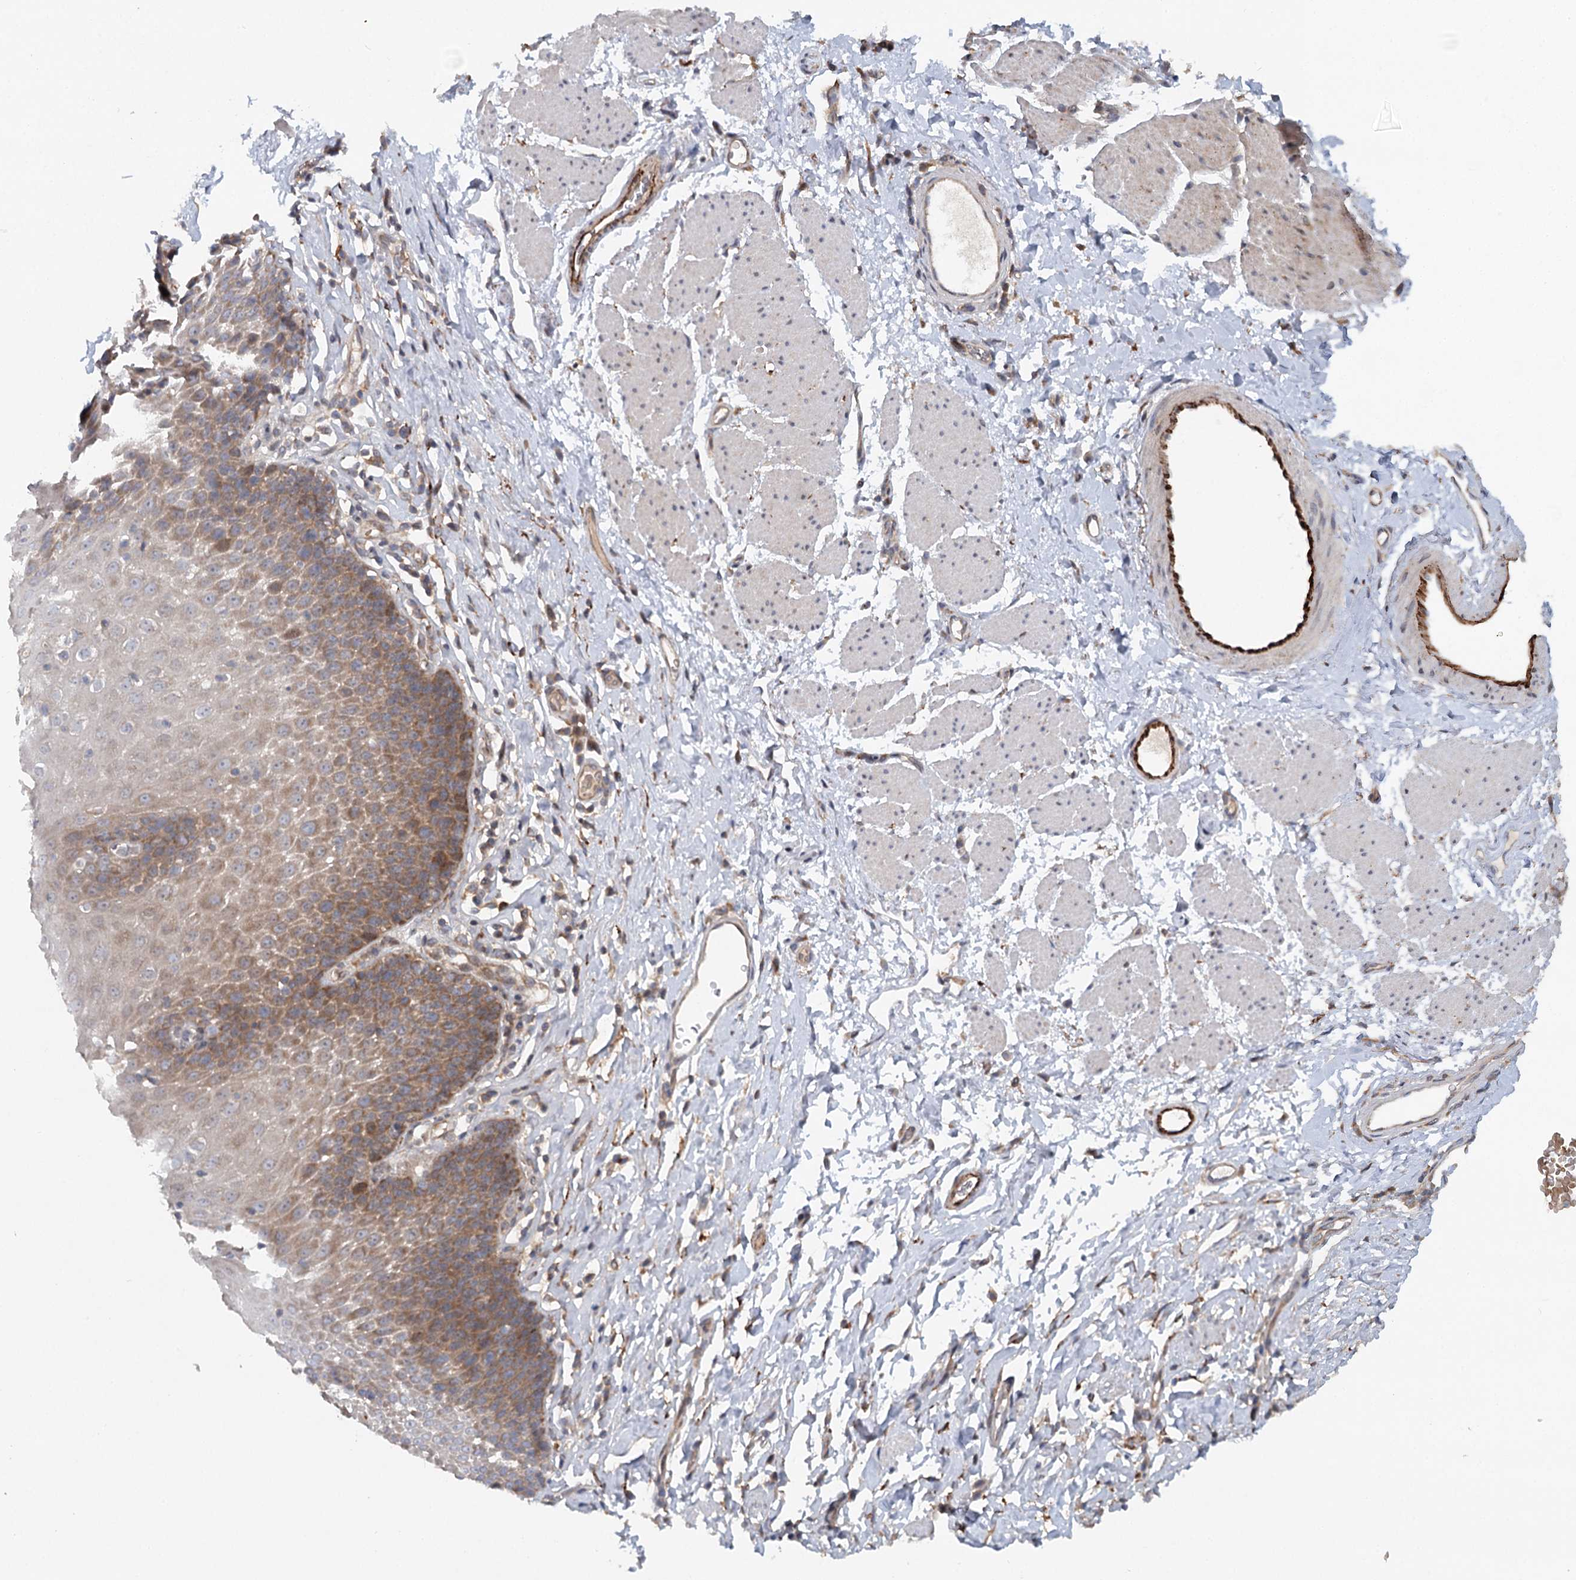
{"staining": {"intensity": "moderate", "quantity": "25%-75%", "location": "cytoplasmic/membranous"}, "tissue": "esophagus", "cell_type": "Squamous epithelial cells", "image_type": "normal", "snomed": [{"axis": "morphology", "description": "Normal tissue, NOS"}, {"axis": "topography", "description": "Esophagus"}], "caption": "Immunohistochemical staining of unremarkable esophagus shows moderate cytoplasmic/membranous protein positivity in about 25%-75% of squamous epithelial cells. Using DAB (brown) and hematoxylin (blue) stains, captured at high magnification using brightfield microscopy.", "gene": "RNF111", "patient": {"sex": "female", "age": 61}}